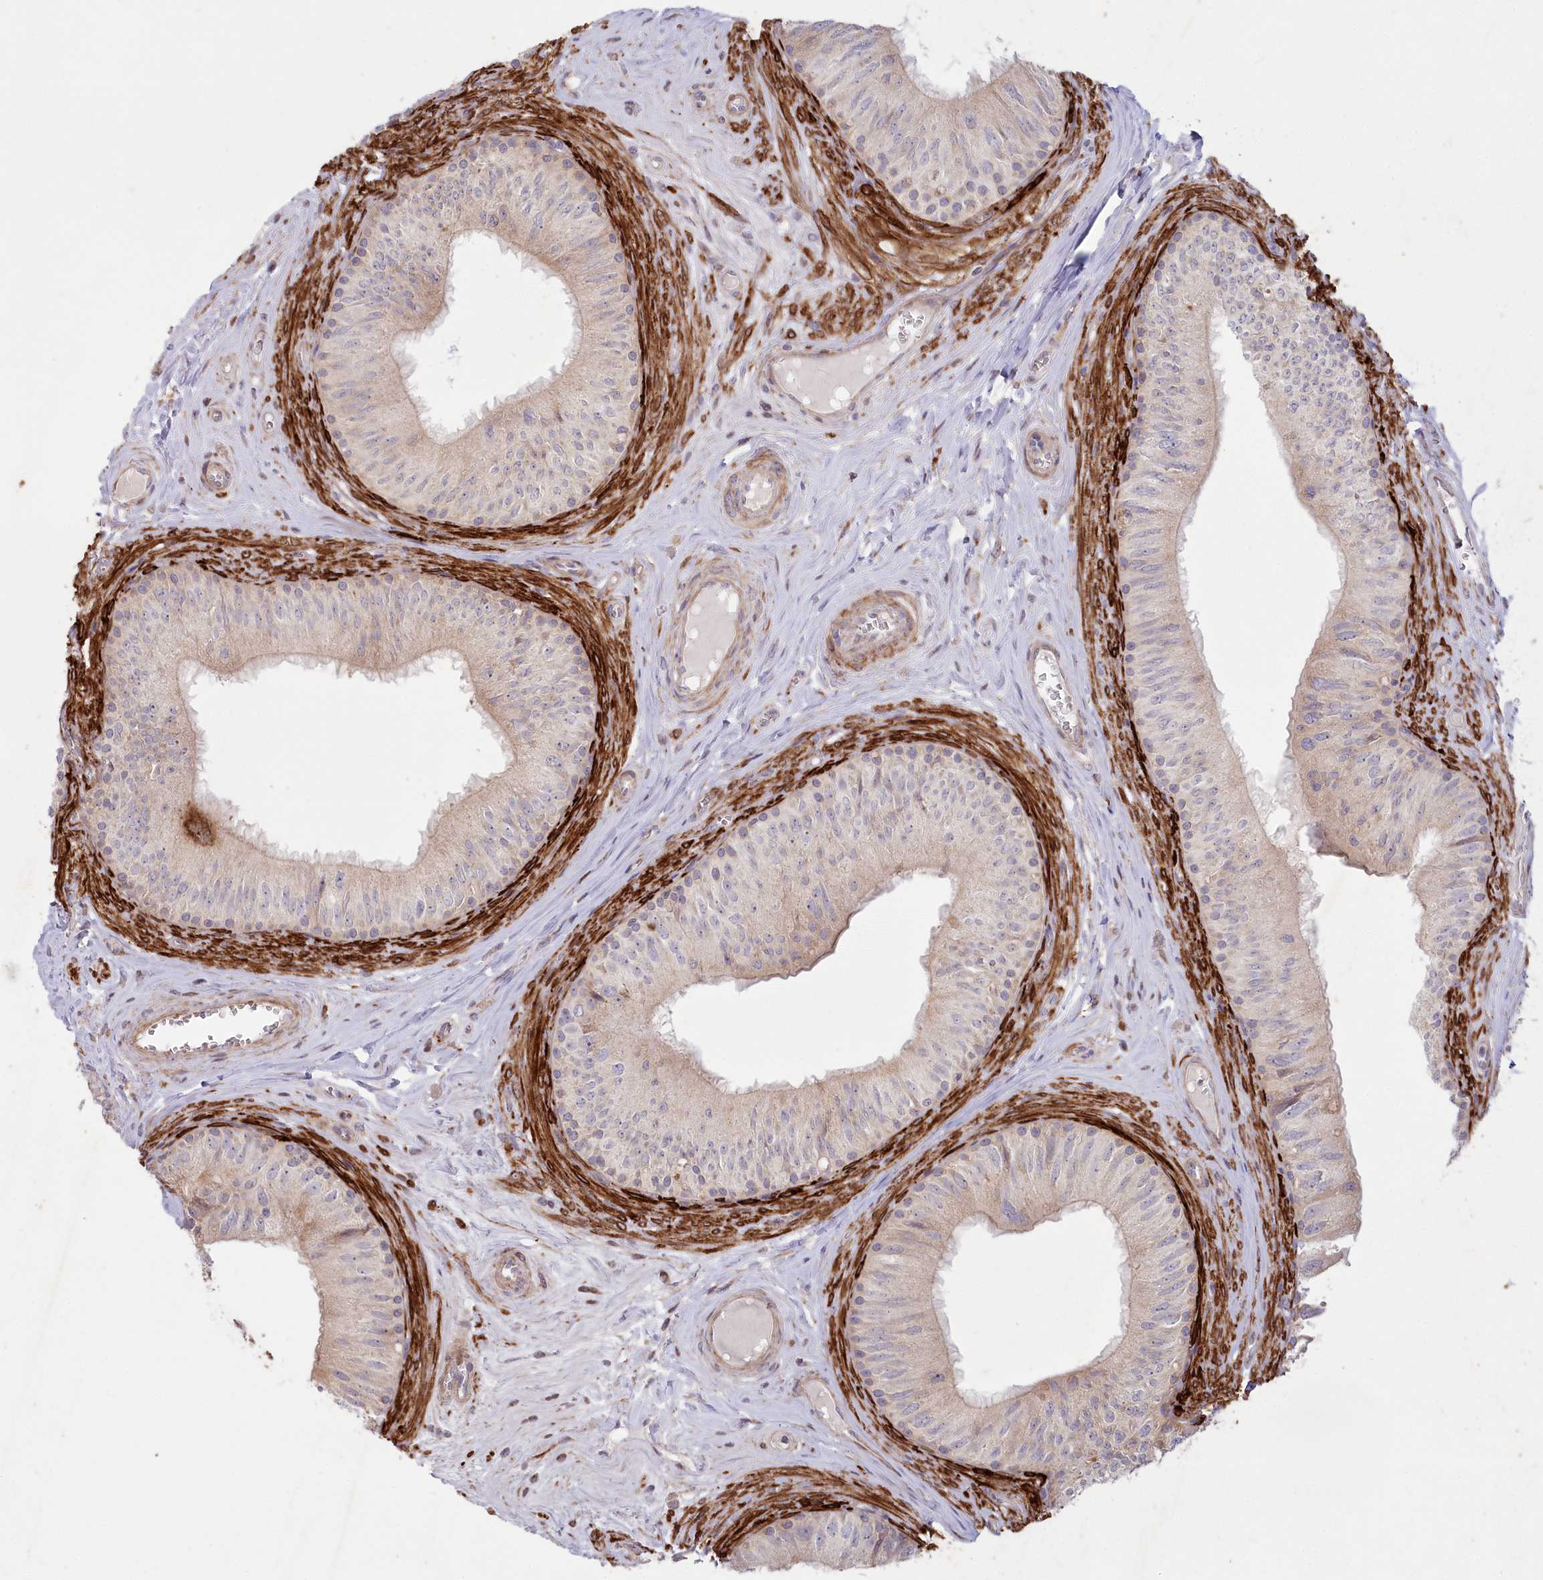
{"staining": {"intensity": "weak", "quantity": "<25%", "location": "cytoplasmic/membranous"}, "tissue": "epididymis", "cell_type": "Glandular cells", "image_type": "normal", "snomed": [{"axis": "morphology", "description": "Normal tissue, NOS"}, {"axis": "topography", "description": "Epididymis"}], "caption": "DAB (3,3'-diaminobenzidine) immunohistochemical staining of normal epididymis exhibits no significant expression in glandular cells. (DAB immunohistochemistry visualized using brightfield microscopy, high magnification).", "gene": "MTG1", "patient": {"sex": "male", "age": 46}}